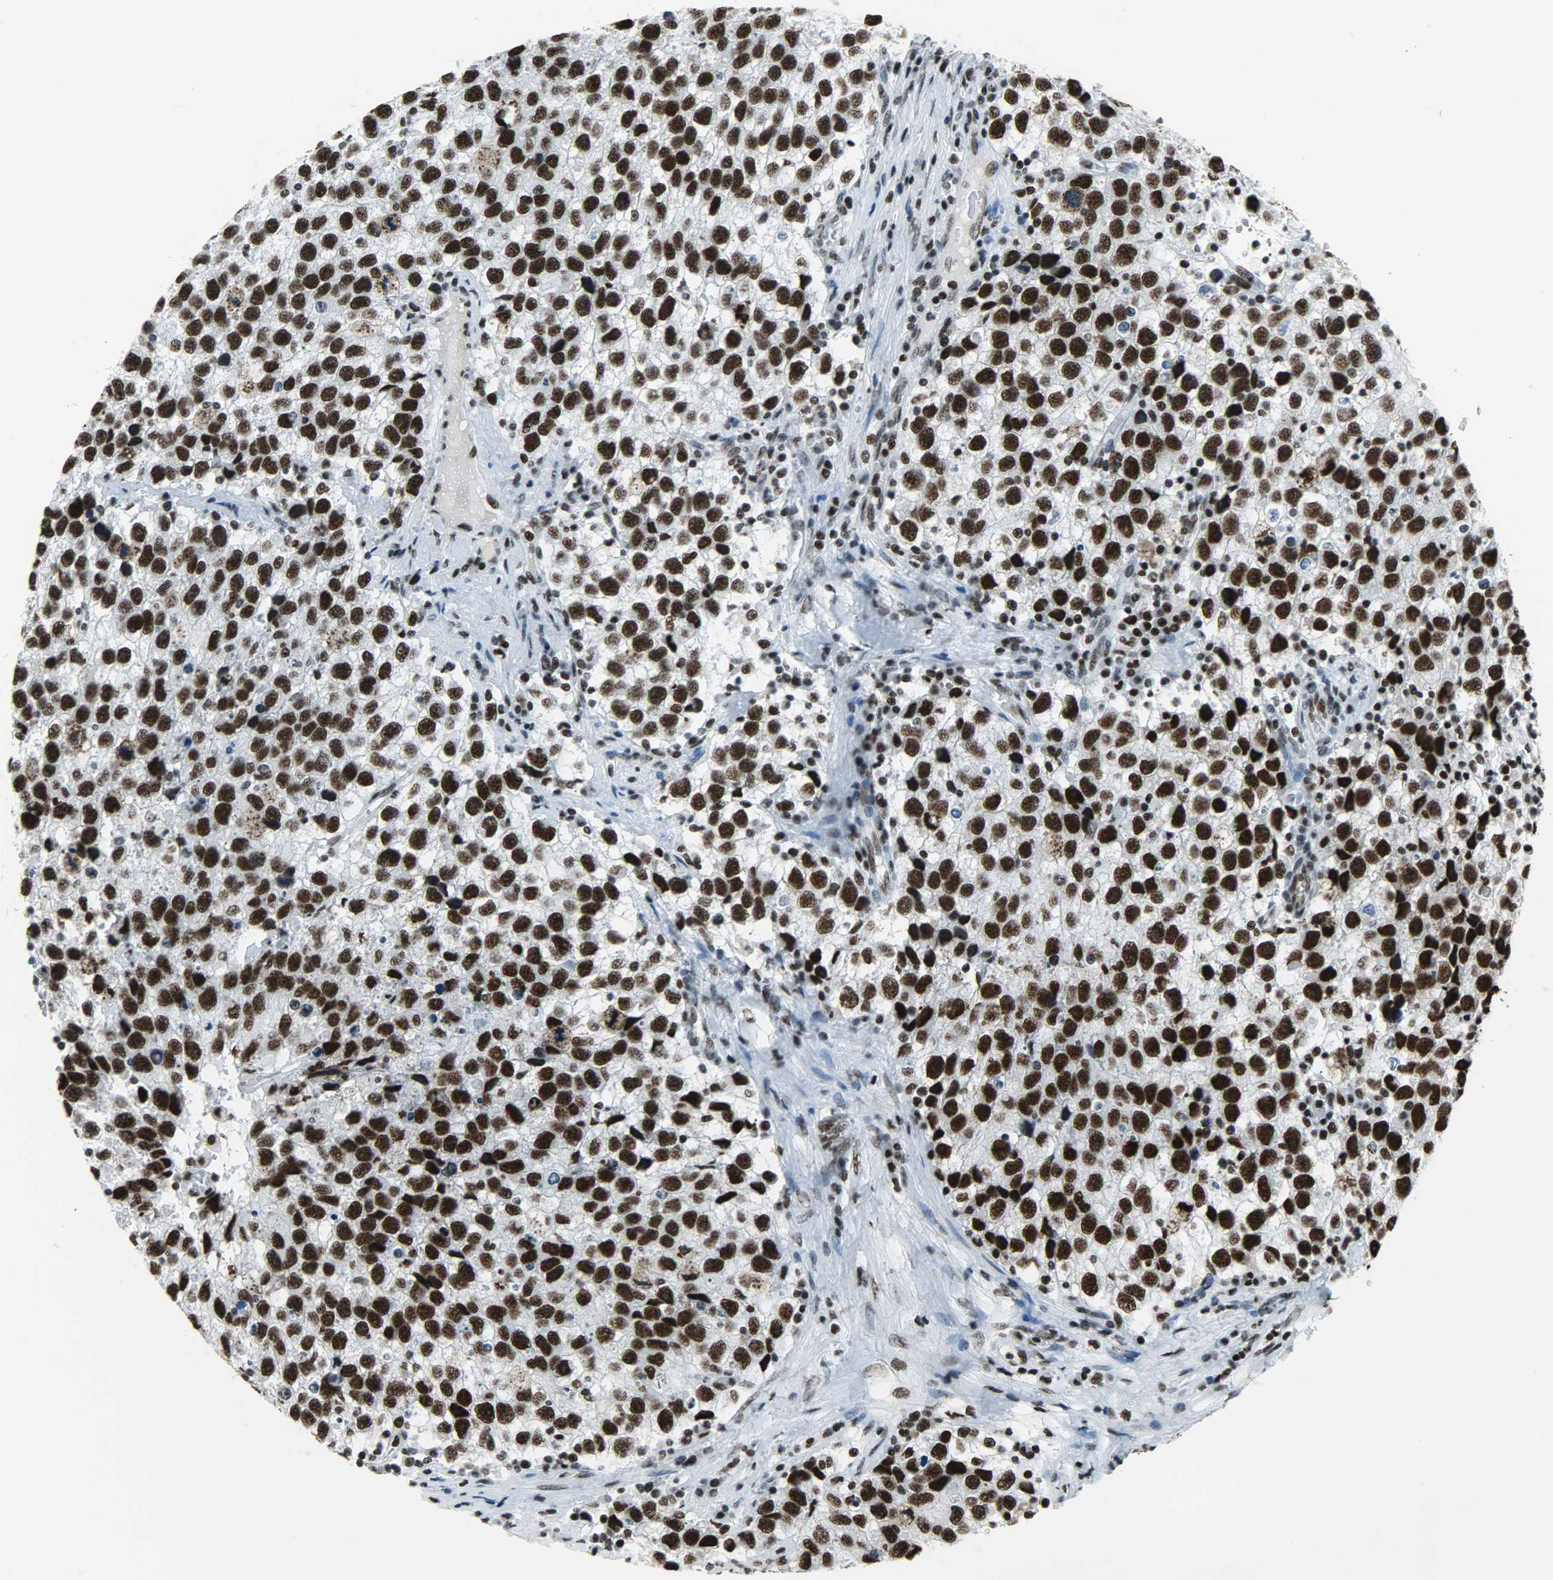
{"staining": {"intensity": "strong", "quantity": ">75%", "location": "nuclear"}, "tissue": "testis cancer", "cell_type": "Tumor cells", "image_type": "cancer", "snomed": [{"axis": "morphology", "description": "Seminoma, NOS"}, {"axis": "topography", "description": "Testis"}], "caption": "A photomicrograph showing strong nuclear expression in approximately >75% of tumor cells in seminoma (testis), as visualized by brown immunohistochemical staining.", "gene": "SNRPA", "patient": {"sex": "male", "age": 33}}